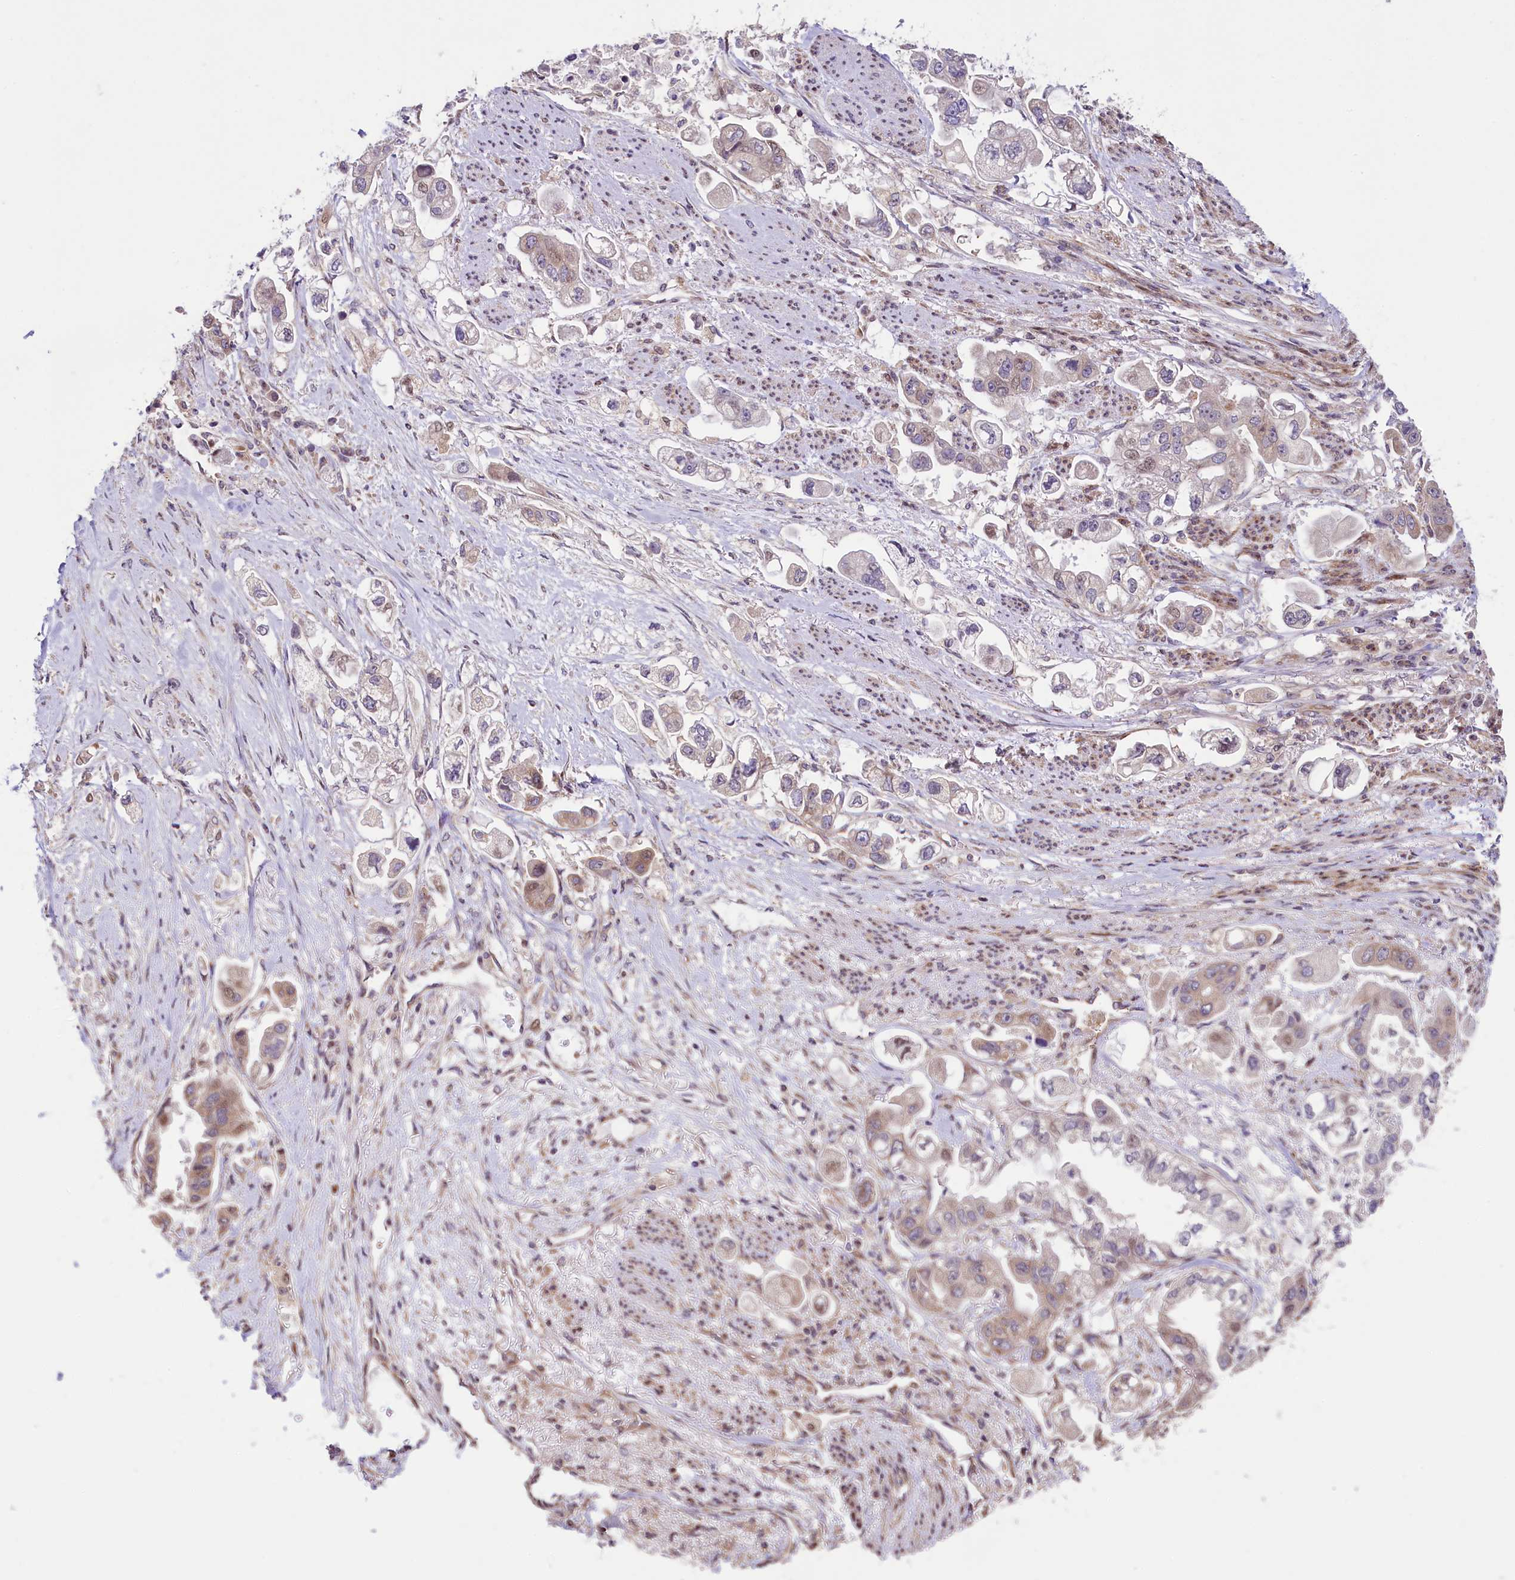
{"staining": {"intensity": "weak", "quantity": "25%-75%", "location": "cytoplasmic/membranous"}, "tissue": "stomach cancer", "cell_type": "Tumor cells", "image_type": "cancer", "snomed": [{"axis": "morphology", "description": "Adenocarcinoma, NOS"}, {"axis": "topography", "description": "Stomach"}], "caption": "The photomicrograph demonstrates staining of stomach cancer (adenocarcinoma), revealing weak cytoplasmic/membranous protein expression (brown color) within tumor cells.", "gene": "RBBP8", "patient": {"sex": "male", "age": 62}}